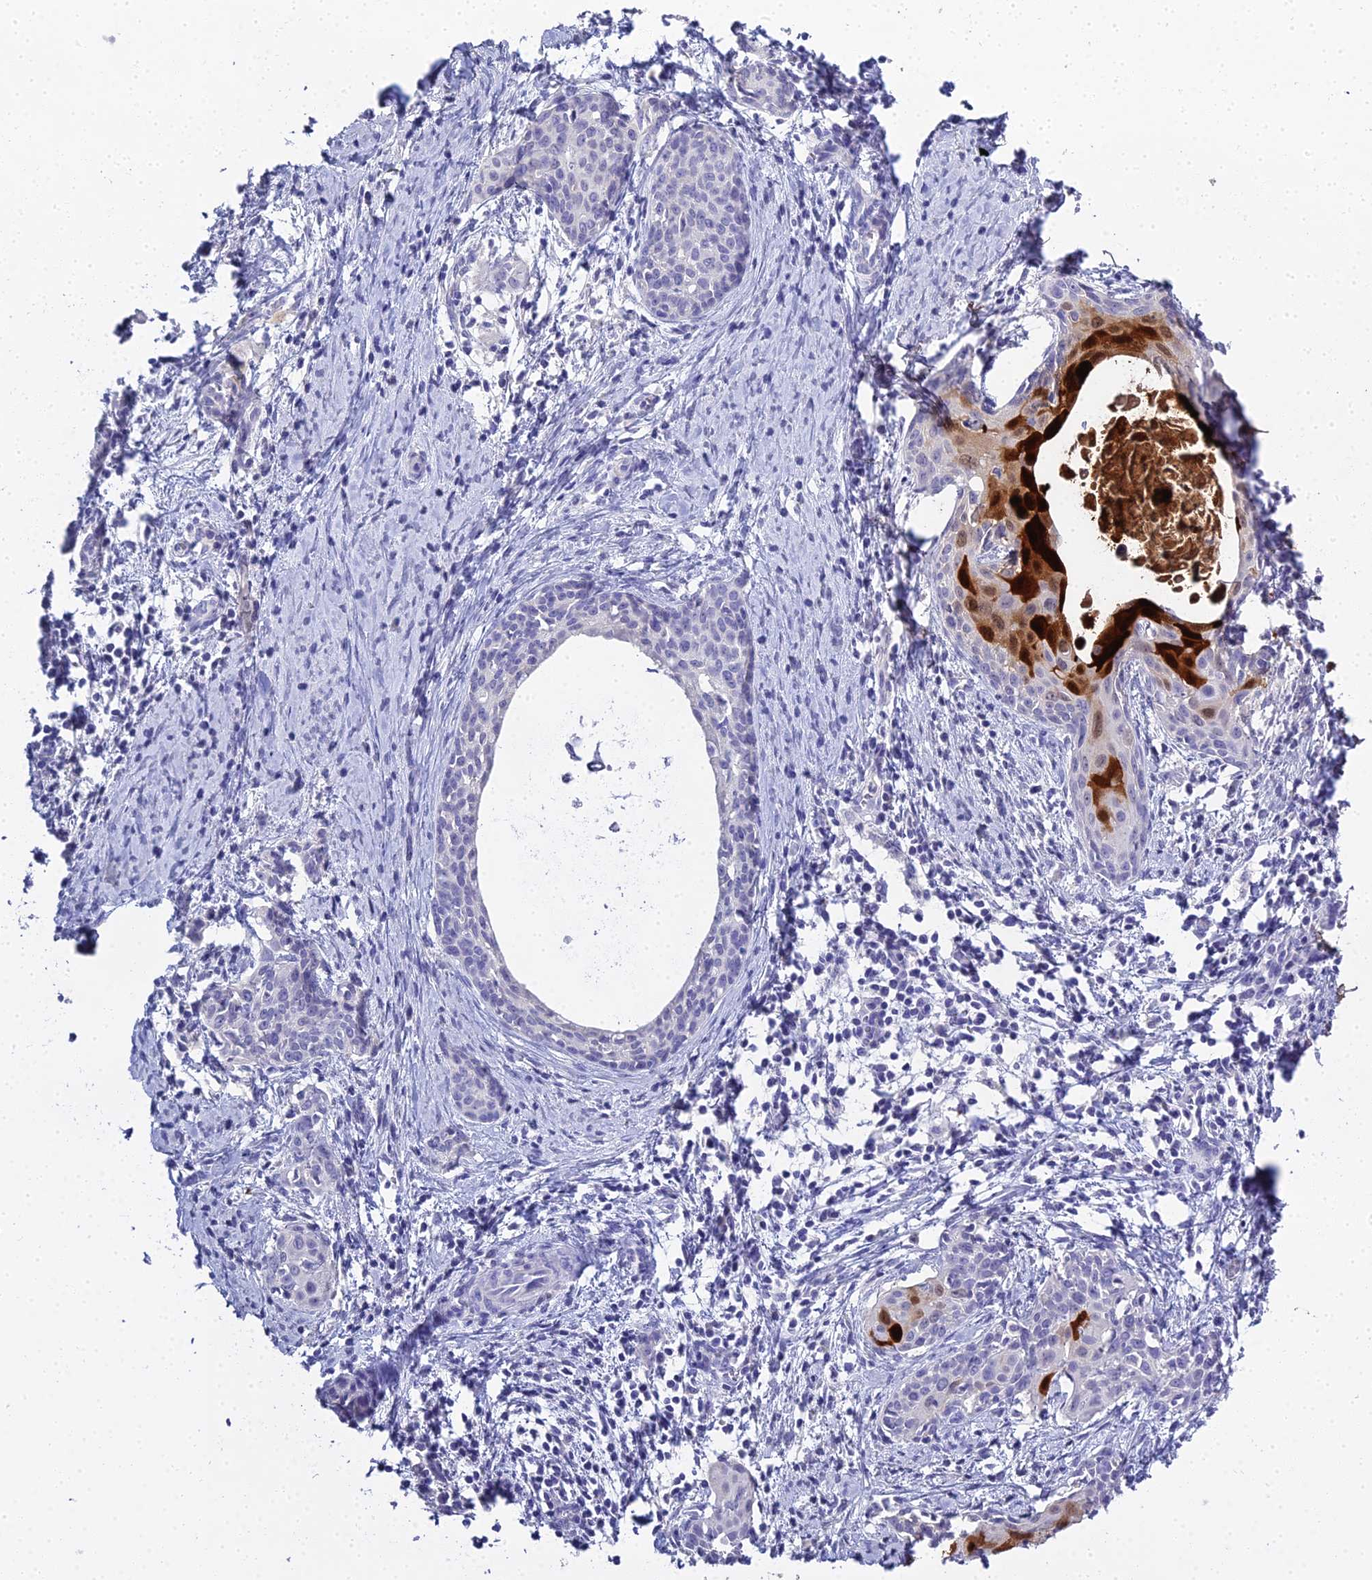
{"staining": {"intensity": "strong", "quantity": "<25%", "location": "cytoplasmic/membranous,nuclear"}, "tissue": "cervical cancer", "cell_type": "Tumor cells", "image_type": "cancer", "snomed": [{"axis": "morphology", "description": "Squamous cell carcinoma, NOS"}, {"axis": "topography", "description": "Cervix"}], "caption": "Immunohistochemical staining of cervical cancer (squamous cell carcinoma) shows strong cytoplasmic/membranous and nuclear protein positivity in approximately <25% of tumor cells. The protein is shown in brown color, while the nuclei are stained blue.", "gene": "S100A7", "patient": {"sex": "female", "age": 52}}